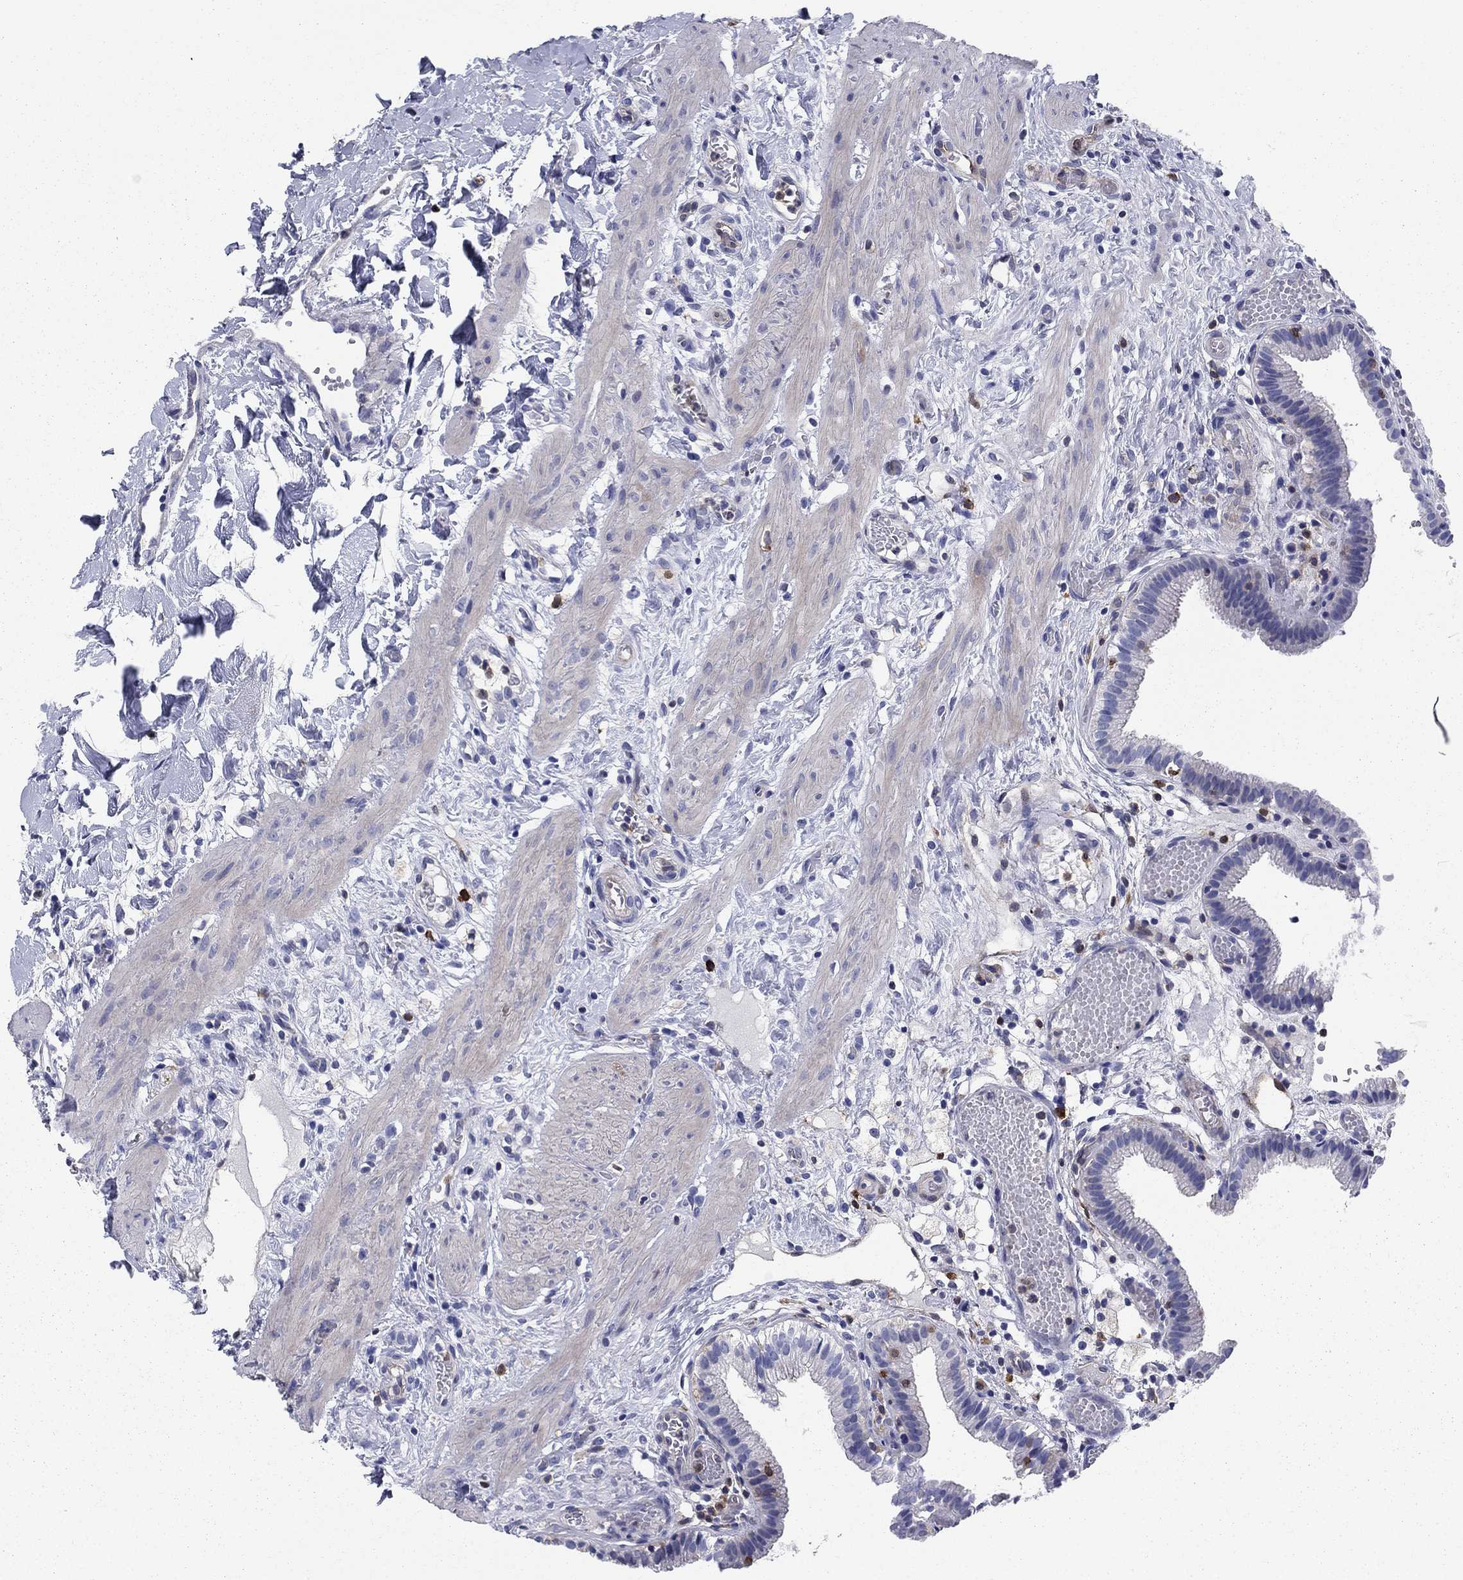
{"staining": {"intensity": "negative", "quantity": "none", "location": "none"}, "tissue": "gallbladder", "cell_type": "Glandular cells", "image_type": "normal", "snomed": [{"axis": "morphology", "description": "Normal tissue, NOS"}, {"axis": "topography", "description": "Gallbladder"}], "caption": "Immunohistochemical staining of normal human gallbladder reveals no significant expression in glandular cells.", "gene": "STMN1", "patient": {"sex": "female", "age": 24}}